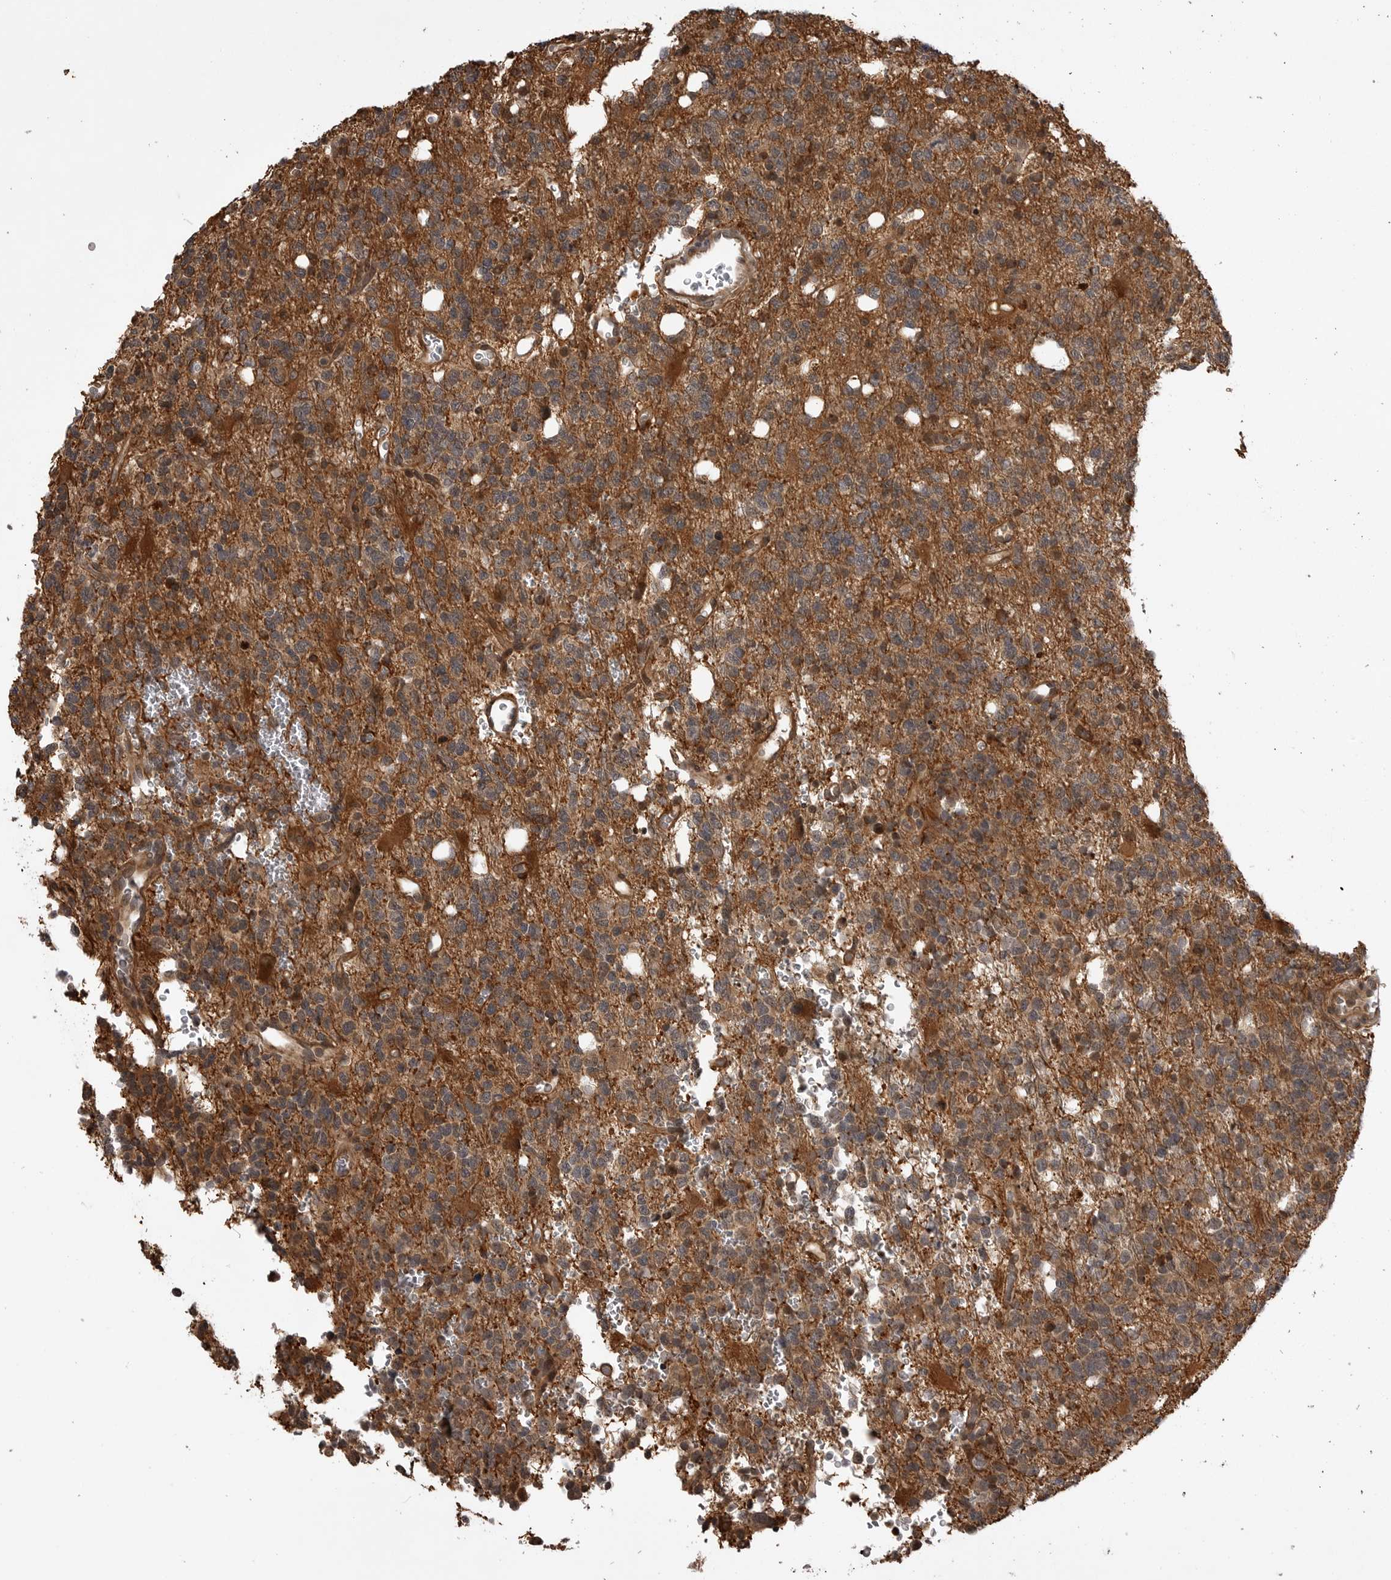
{"staining": {"intensity": "strong", "quantity": ">75%", "location": "cytoplasmic/membranous"}, "tissue": "glioma", "cell_type": "Tumor cells", "image_type": "cancer", "snomed": [{"axis": "morphology", "description": "Glioma, malignant, High grade"}, {"axis": "topography", "description": "Brain"}], "caption": "There is high levels of strong cytoplasmic/membranous expression in tumor cells of glioma, as demonstrated by immunohistochemical staining (brown color).", "gene": "AKAP7", "patient": {"sex": "female", "age": 62}}